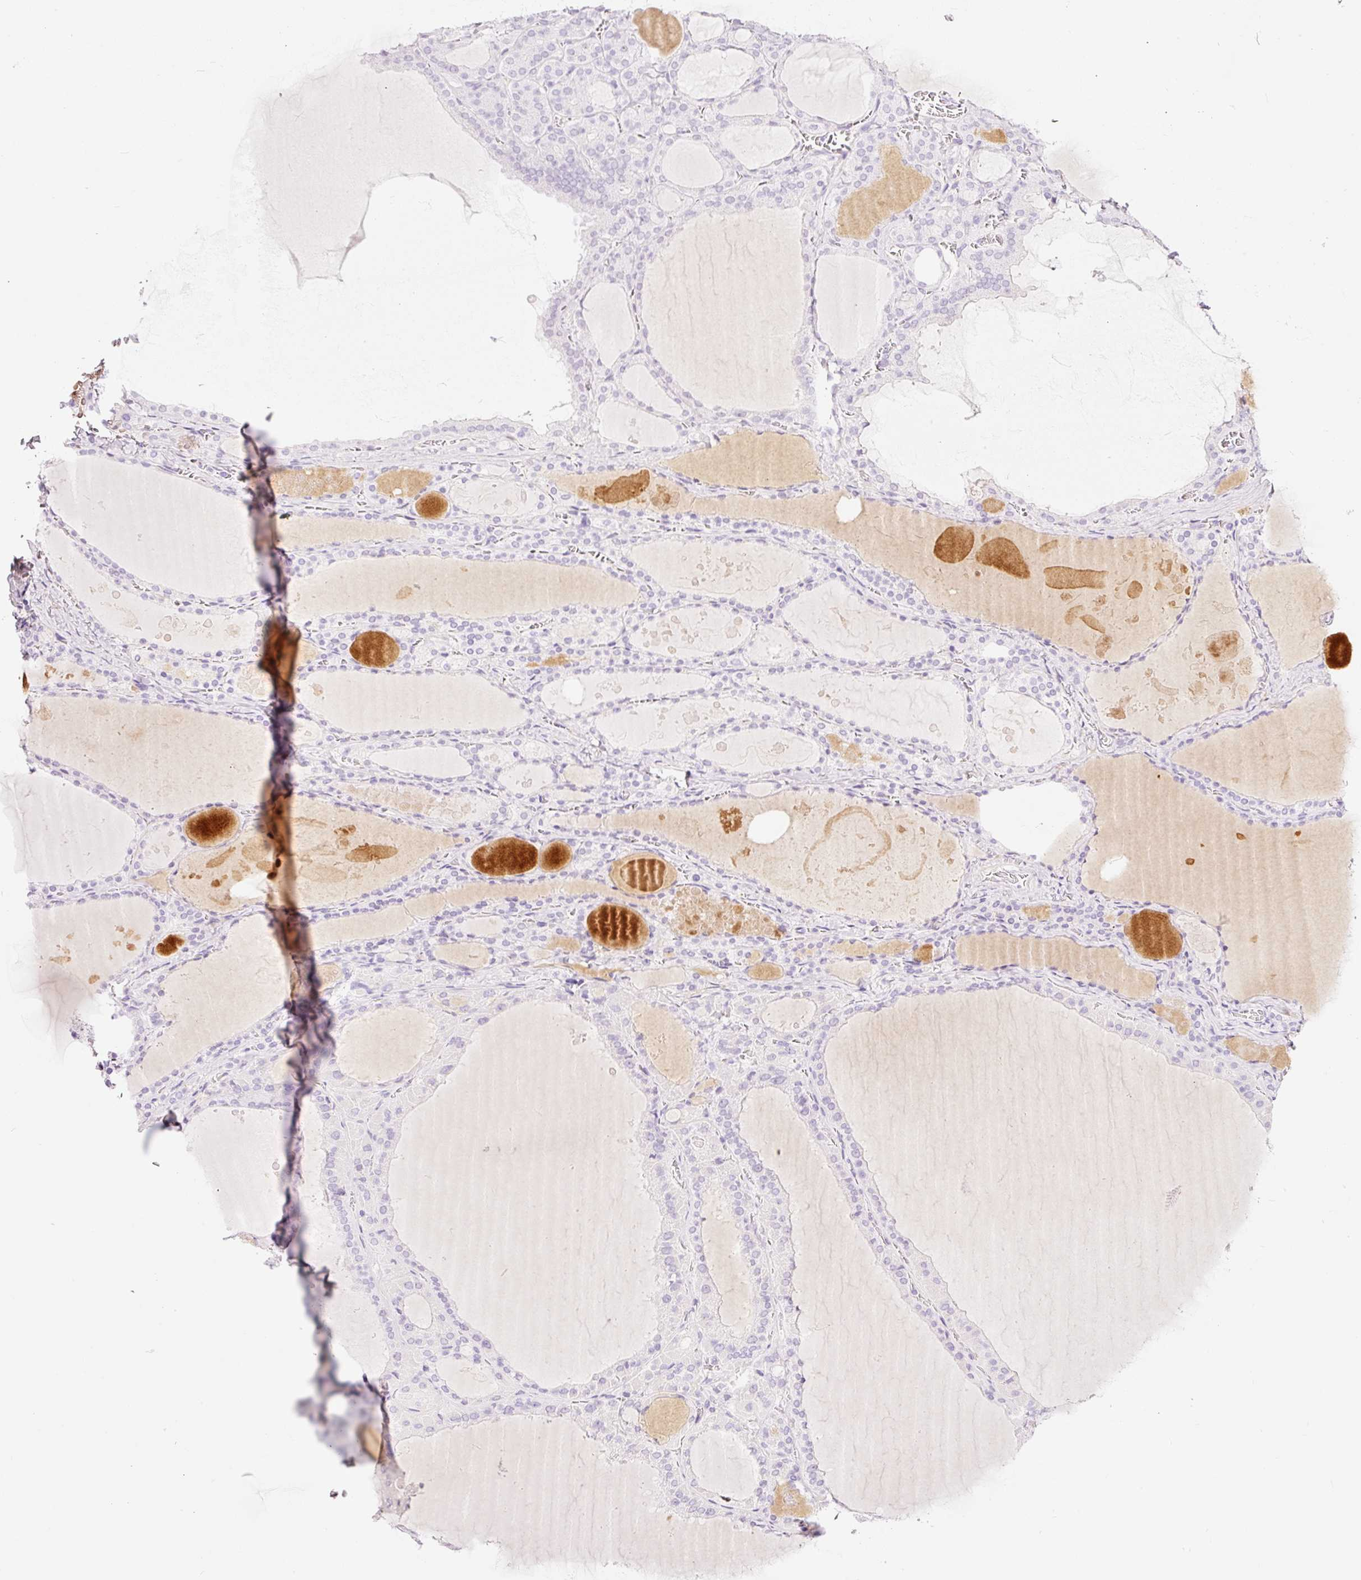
{"staining": {"intensity": "negative", "quantity": "none", "location": "none"}, "tissue": "thyroid gland", "cell_type": "Glandular cells", "image_type": "normal", "snomed": [{"axis": "morphology", "description": "Normal tissue, NOS"}, {"axis": "topography", "description": "Thyroid gland"}], "caption": "This image is of normal thyroid gland stained with immunohistochemistry (IHC) to label a protein in brown with the nuclei are counter-stained blue. There is no staining in glandular cells. Brightfield microscopy of immunohistochemistry stained with DAB (brown) and hematoxylin (blue), captured at high magnification.", "gene": "PRPF38B", "patient": {"sex": "male", "age": 56}}